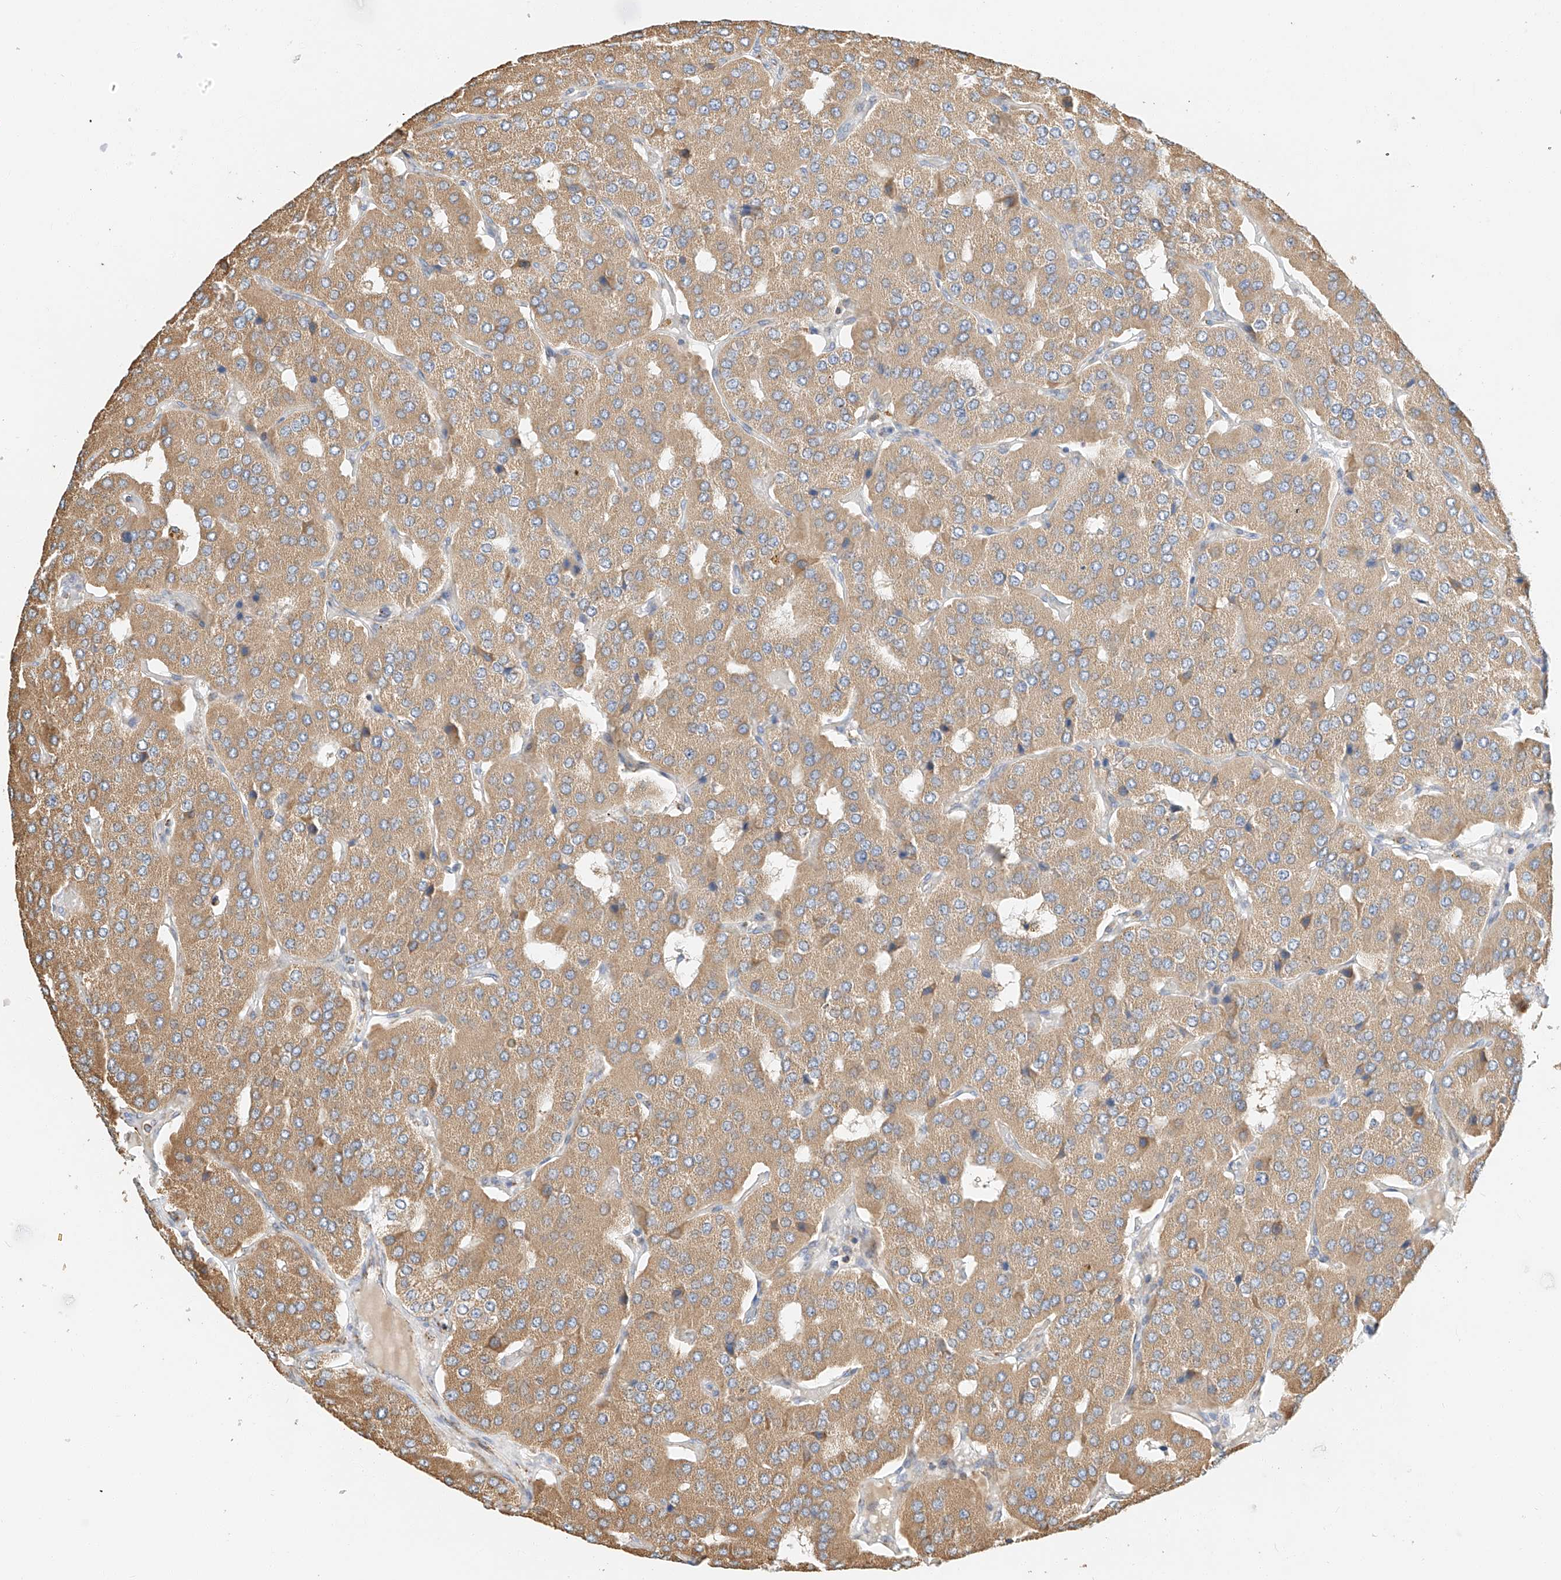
{"staining": {"intensity": "weak", "quantity": ">75%", "location": "cytoplasmic/membranous"}, "tissue": "parathyroid gland", "cell_type": "Glandular cells", "image_type": "normal", "snomed": [{"axis": "morphology", "description": "Normal tissue, NOS"}, {"axis": "morphology", "description": "Adenoma, NOS"}, {"axis": "topography", "description": "Parathyroid gland"}], "caption": "Protein staining exhibits weak cytoplasmic/membranous staining in about >75% of glandular cells in normal parathyroid gland.", "gene": "YIPF7", "patient": {"sex": "female", "age": 86}}